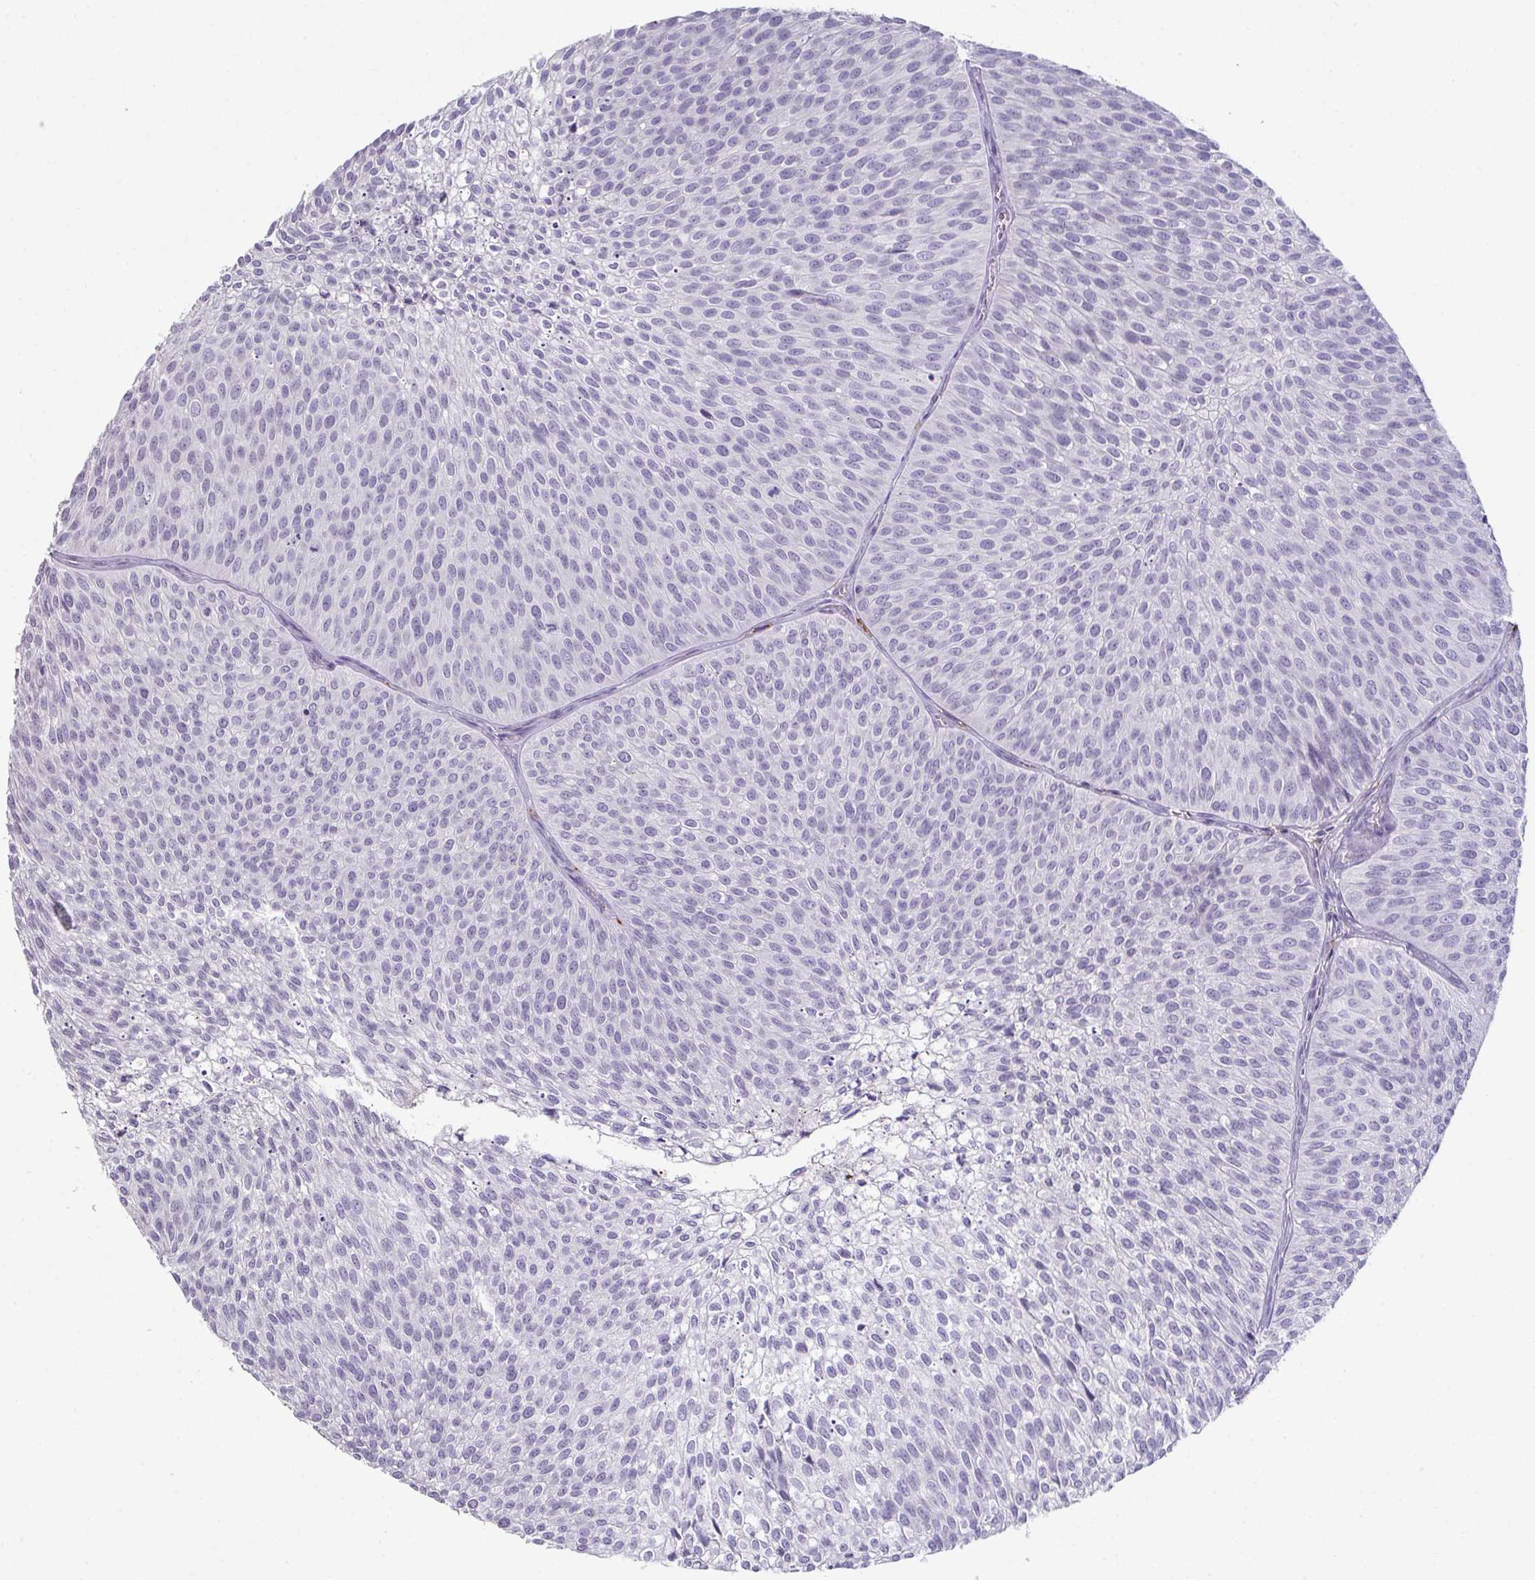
{"staining": {"intensity": "negative", "quantity": "none", "location": "none"}, "tissue": "urothelial cancer", "cell_type": "Tumor cells", "image_type": "cancer", "snomed": [{"axis": "morphology", "description": "Urothelial carcinoma, Low grade"}, {"axis": "topography", "description": "Urinary bladder"}], "caption": "IHC image of urothelial cancer stained for a protein (brown), which exhibits no staining in tumor cells. (DAB IHC, high magnification).", "gene": "ADAM21", "patient": {"sex": "male", "age": 91}}